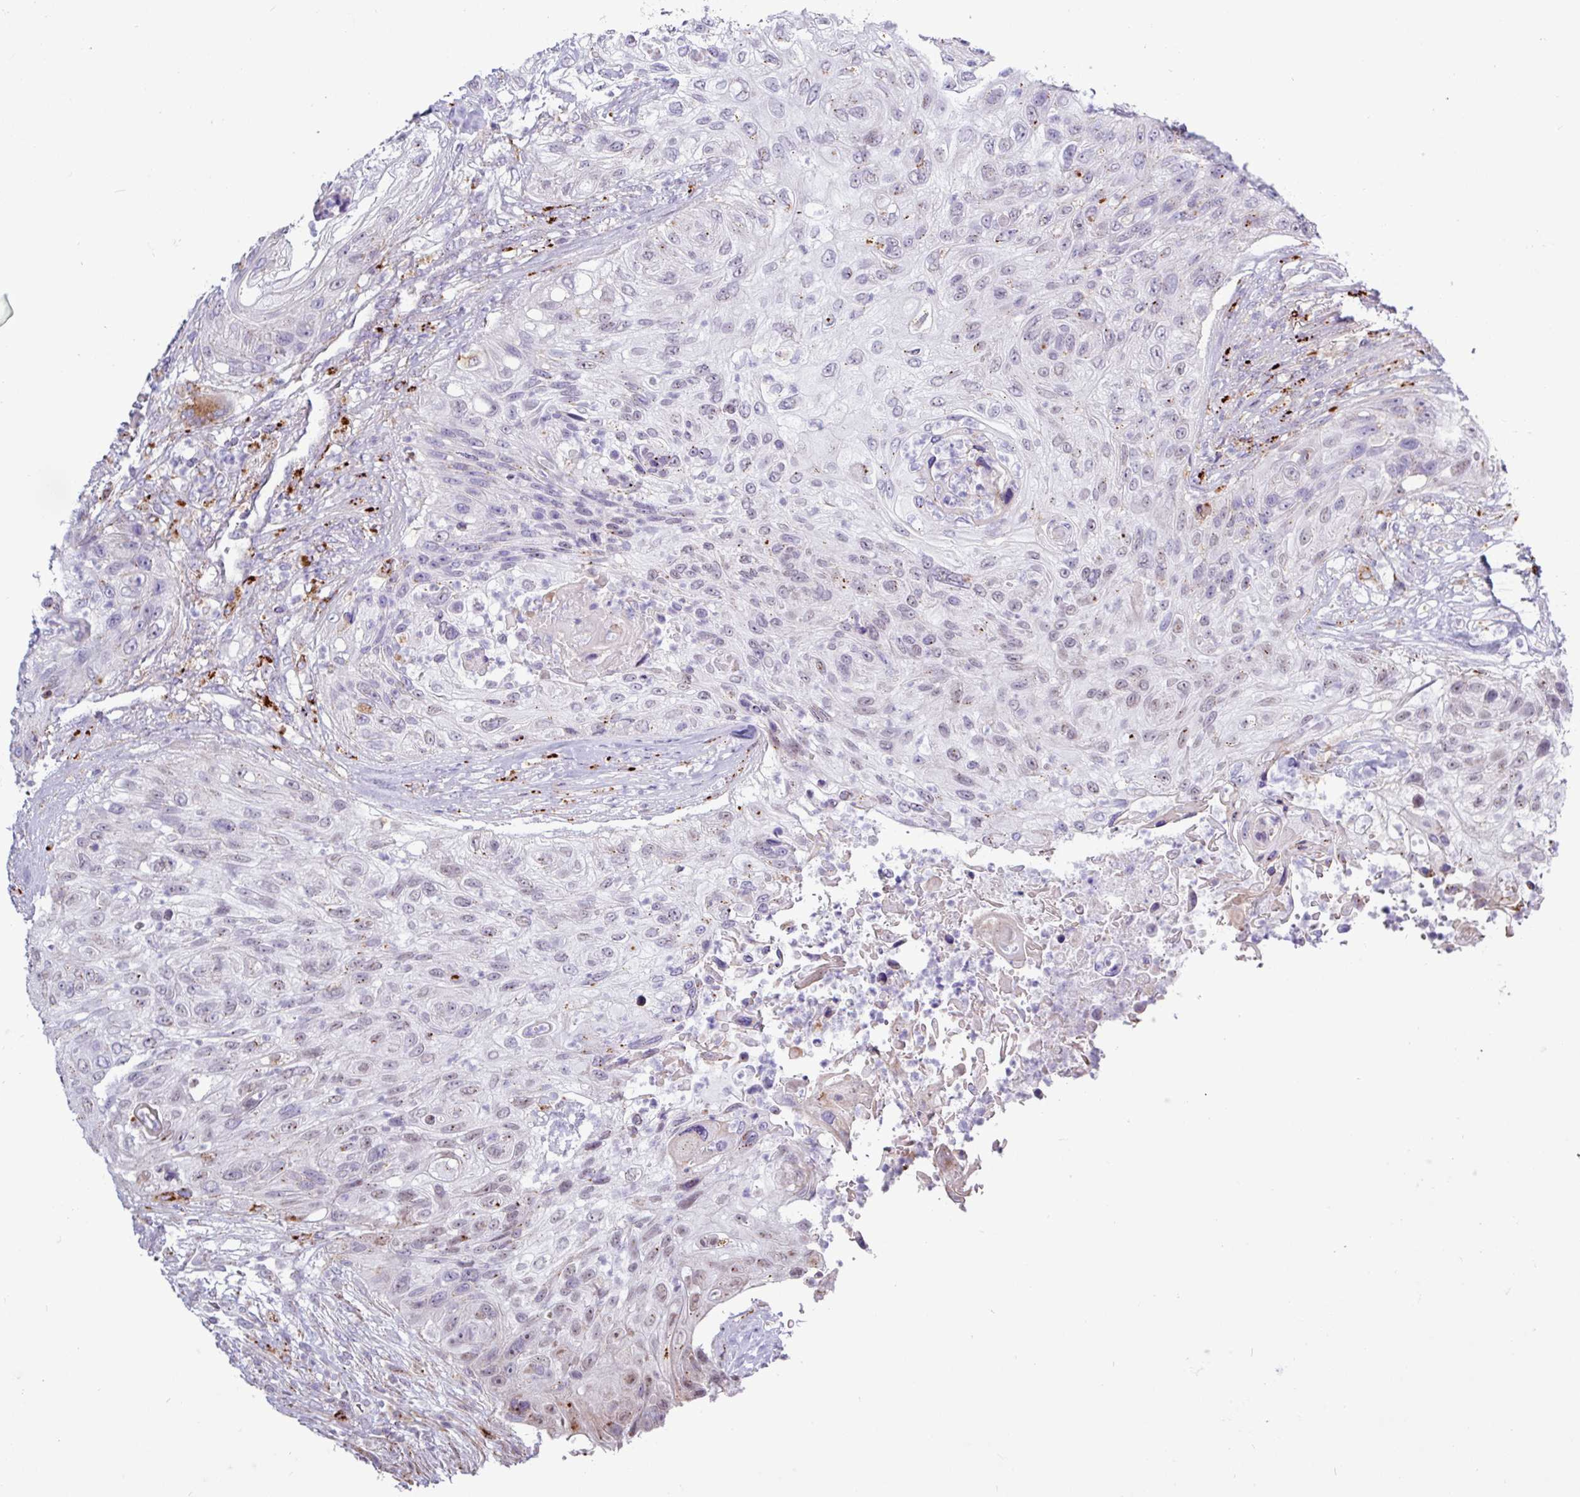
{"staining": {"intensity": "weak", "quantity": "<25%", "location": "cytoplasmic/membranous,nuclear"}, "tissue": "urothelial cancer", "cell_type": "Tumor cells", "image_type": "cancer", "snomed": [{"axis": "morphology", "description": "Urothelial carcinoma, High grade"}, {"axis": "topography", "description": "Urinary bladder"}], "caption": "The micrograph demonstrates no significant staining in tumor cells of urothelial cancer.", "gene": "AMIGO2", "patient": {"sex": "female", "age": 60}}